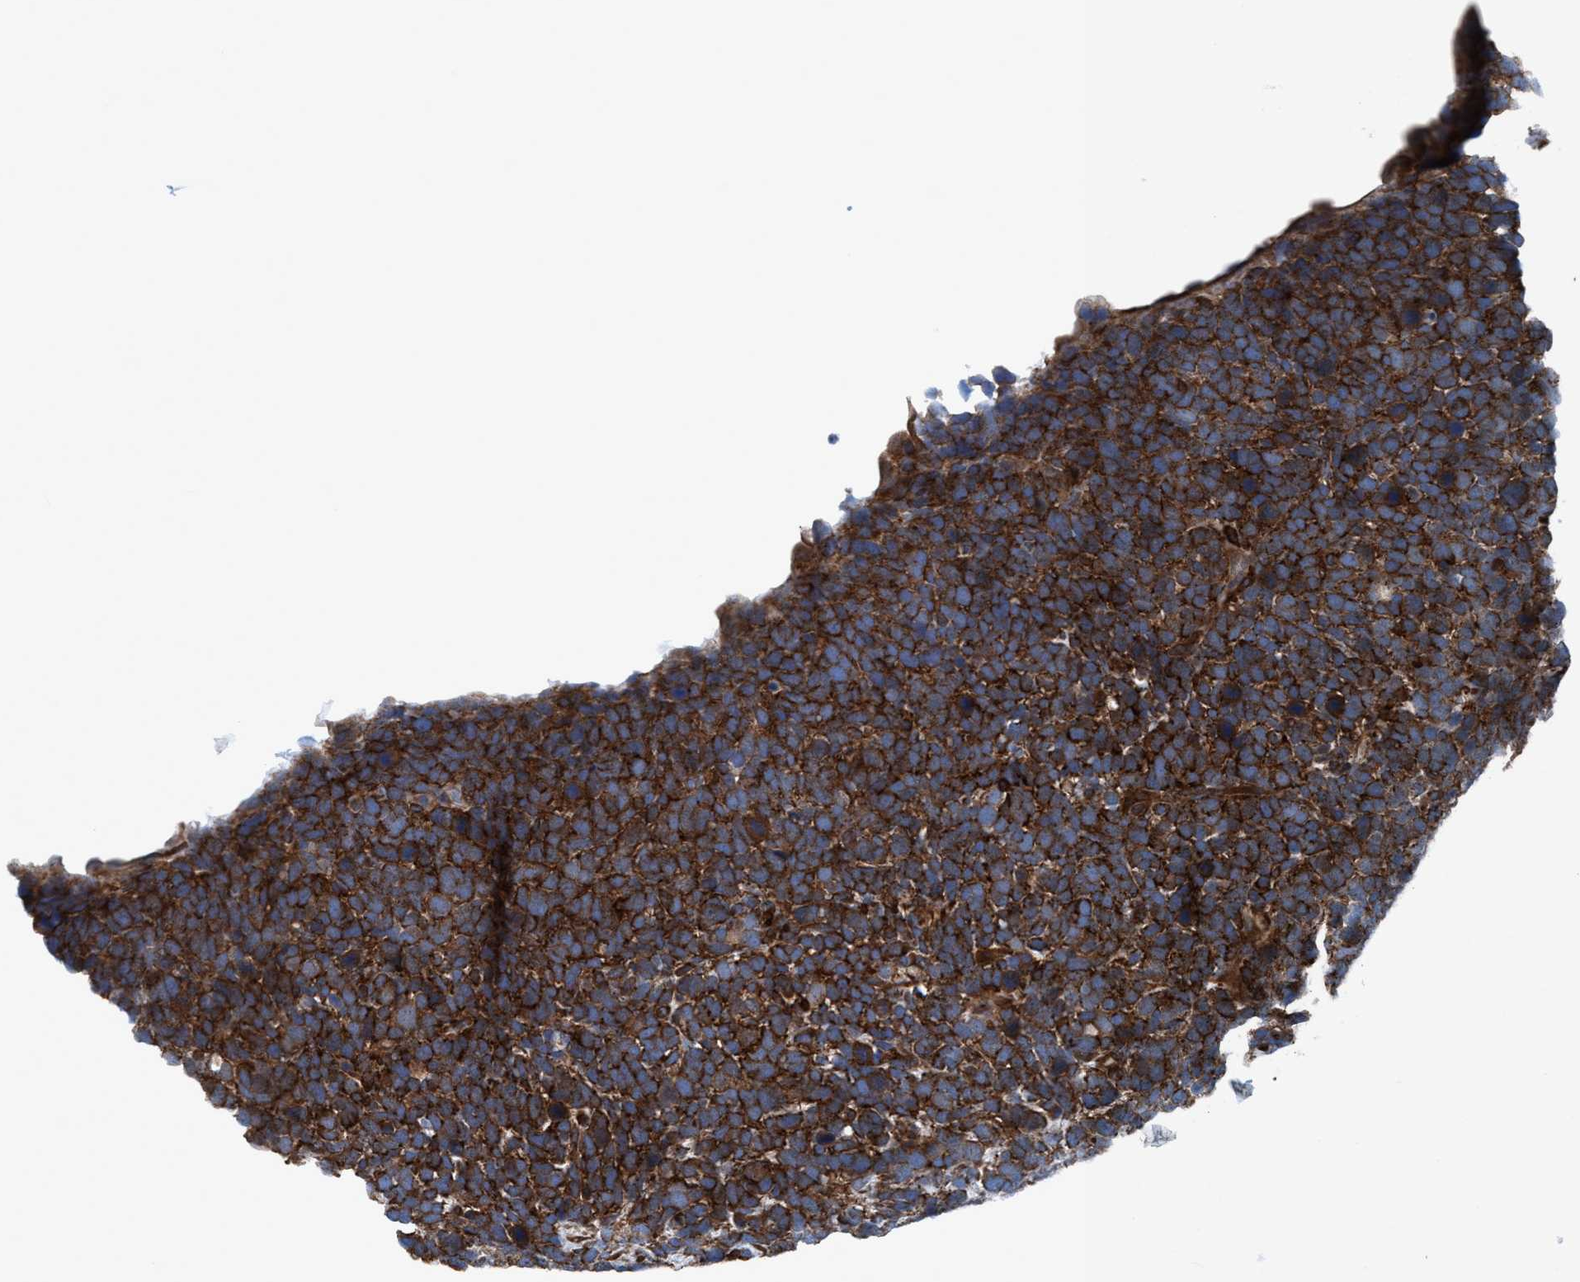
{"staining": {"intensity": "strong", "quantity": ">75%", "location": "cytoplasmic/membranous"}, "tissue": "urothelial cancer", "cell_type": "Tumor cells", "image_type": "cancer", "snomed": [{"axis": "morphology", "description": "Urothelial carcinoma, High grade"}, {"axis": "topography", "description": "Urinary bladder"}], "caption": "Protein staining reveals strong cytoplasmic/membranous positivity in approximately >75% of tumor cells in high-grade urothelial carcinoma. The protein is shown in brown color, while the nuclei are stained blue.", "gene": "NMT1", "patient": {"sex": "female", "age": 82}}